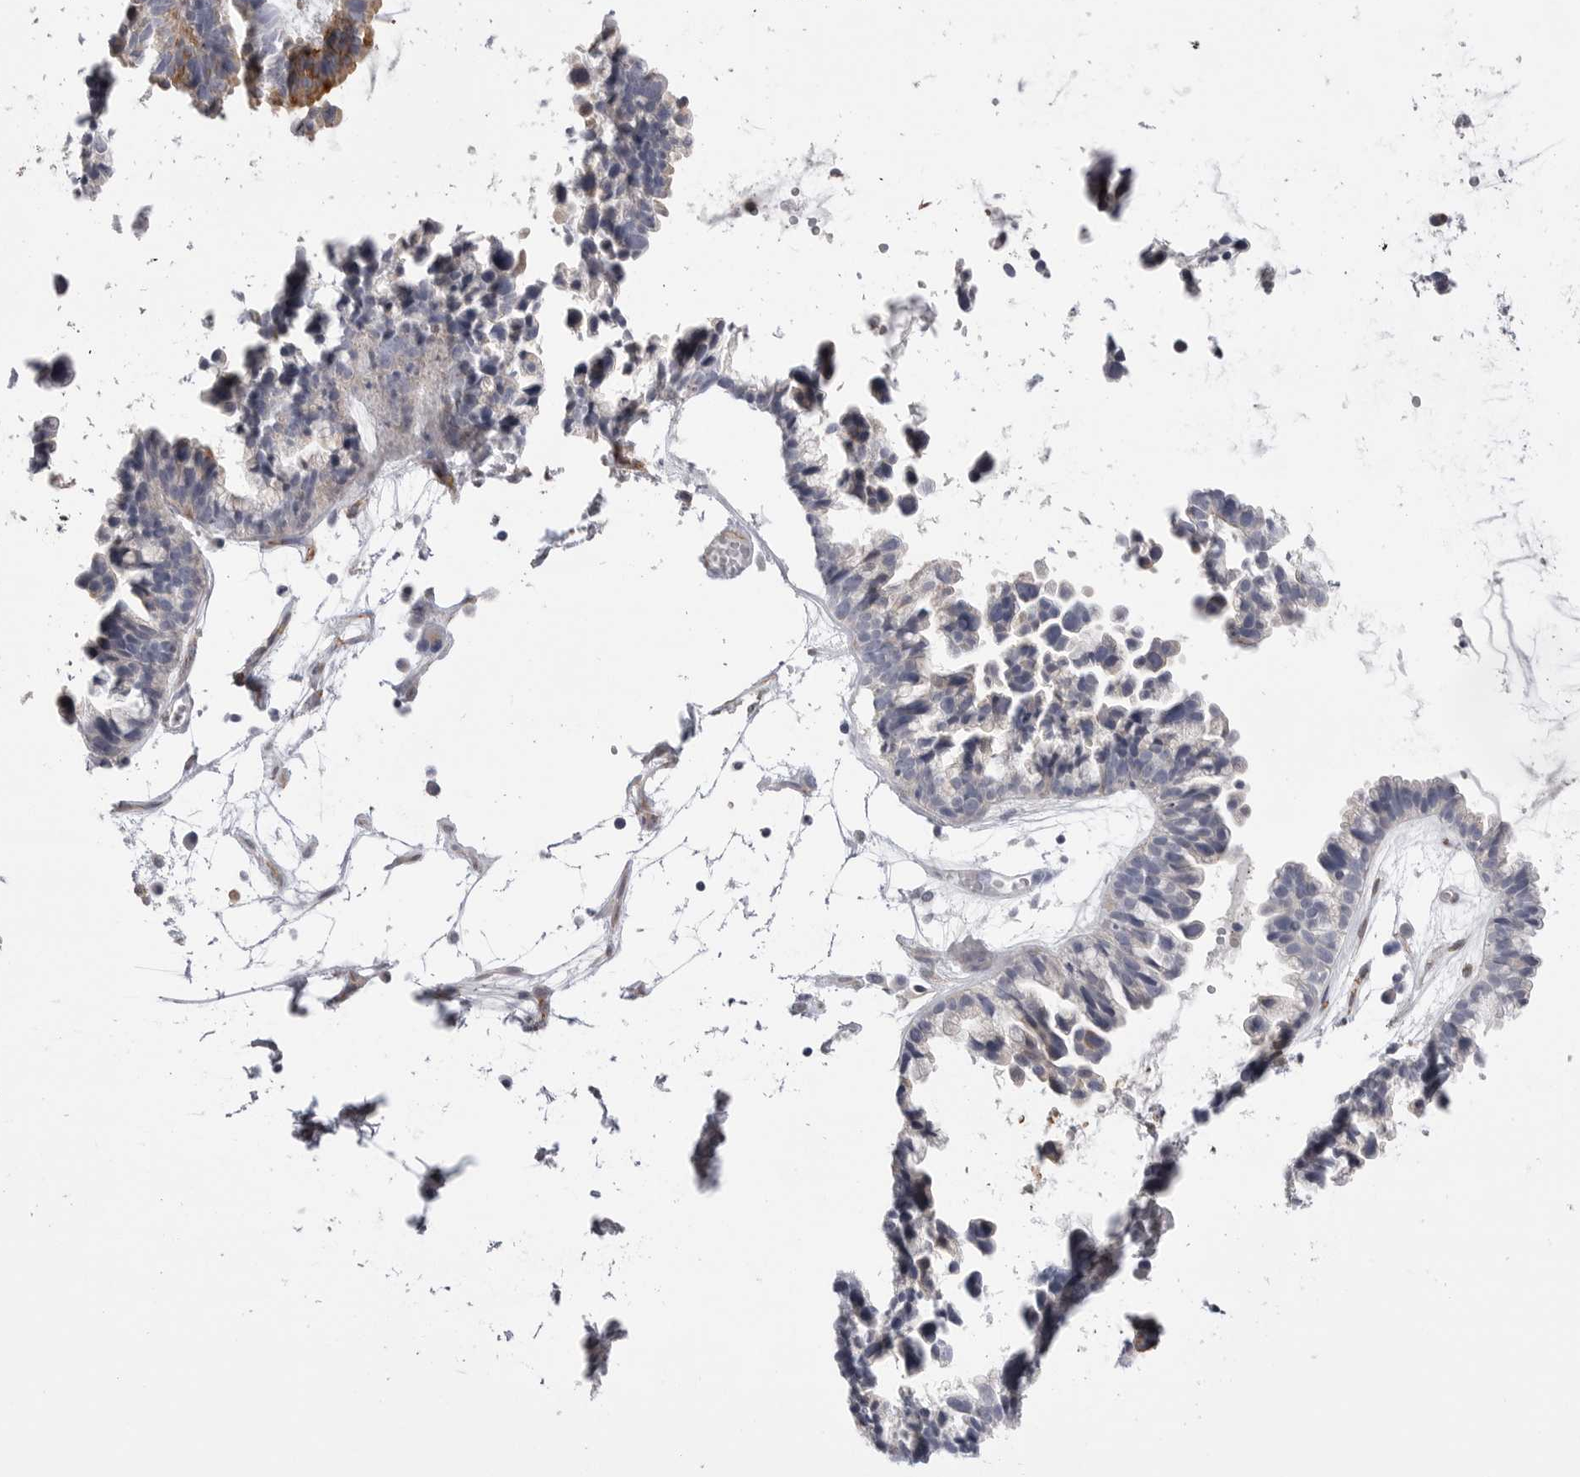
{"staining": {"intensity": "negative", "quantity": "none", "location": "none"}, "tissue": "ovarian cancer", "cell_type": "Tumor cells", "image_type": "cancer", "snomed": [{"axis": "morphology", "description": "Cystadenocarcinoma, serous, NOS"}, {"axis": "topography", "description": "Ovary"}], "caption": "Immunohistochemistry (IHC) image of neoplastic tissue: human ovarian serous cystadenocarcinoma stained with DAB shows no significant protein expression in tumor cells.", "gene": "AKAP12", "patient": {"sex": "female", "age": 56}}